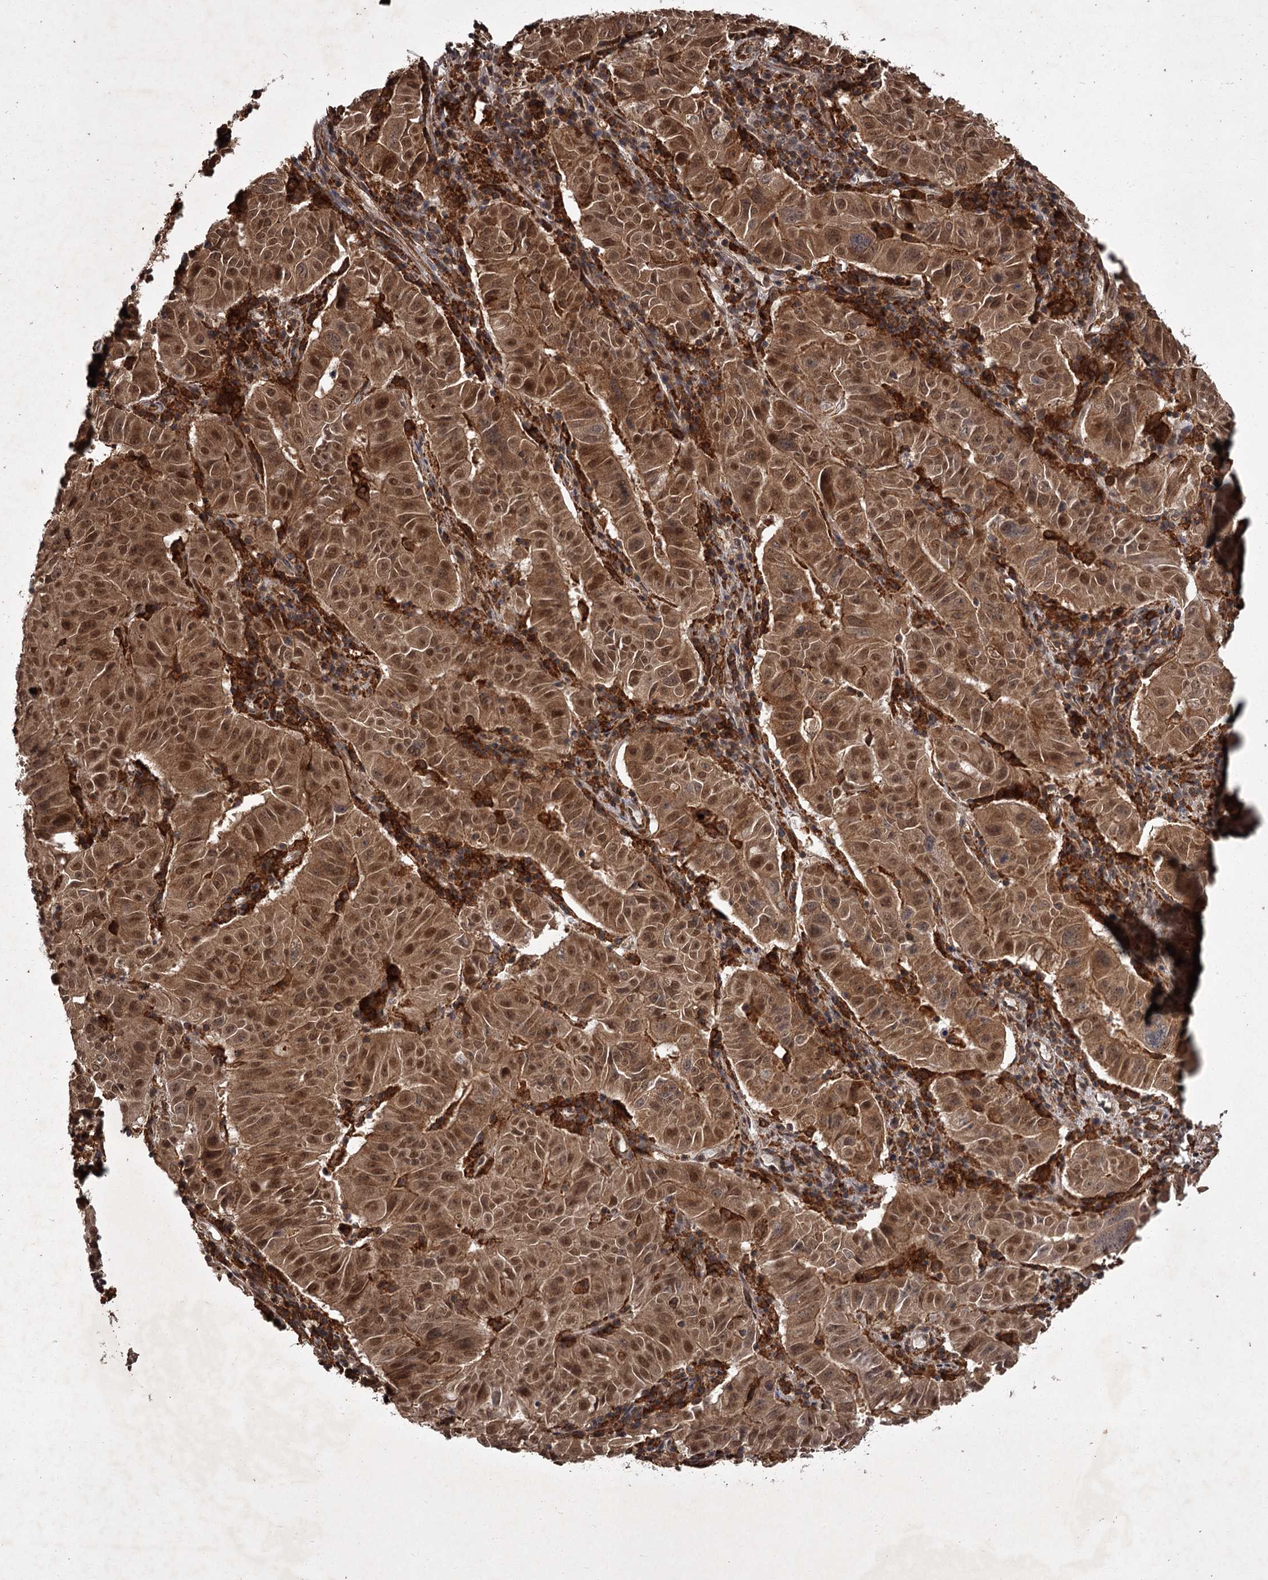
{"staining": {"intensity": "moderate", "quantity": ">75%", "location": "cytoplasmic/membranous,nuclear"}, "tissue": "pancreatic cancer", "cell_type": "Tumor cells", "image_type": "cancer", "snomed": [{"axis": "morphology", "description": "Adenocarcinoma, NOS"}, {"axis": "topography", "description": "Pancreas"}], "caption": "Immunohistochemical staining of pancreatic cancer exhibits medium levels of moderate cytoplasmic/membranous and nuclear protein positivity in approximately >75% of tumor cells.", "gene": "TBC1D23", "patient": {"sex": "male", "age": 63}}